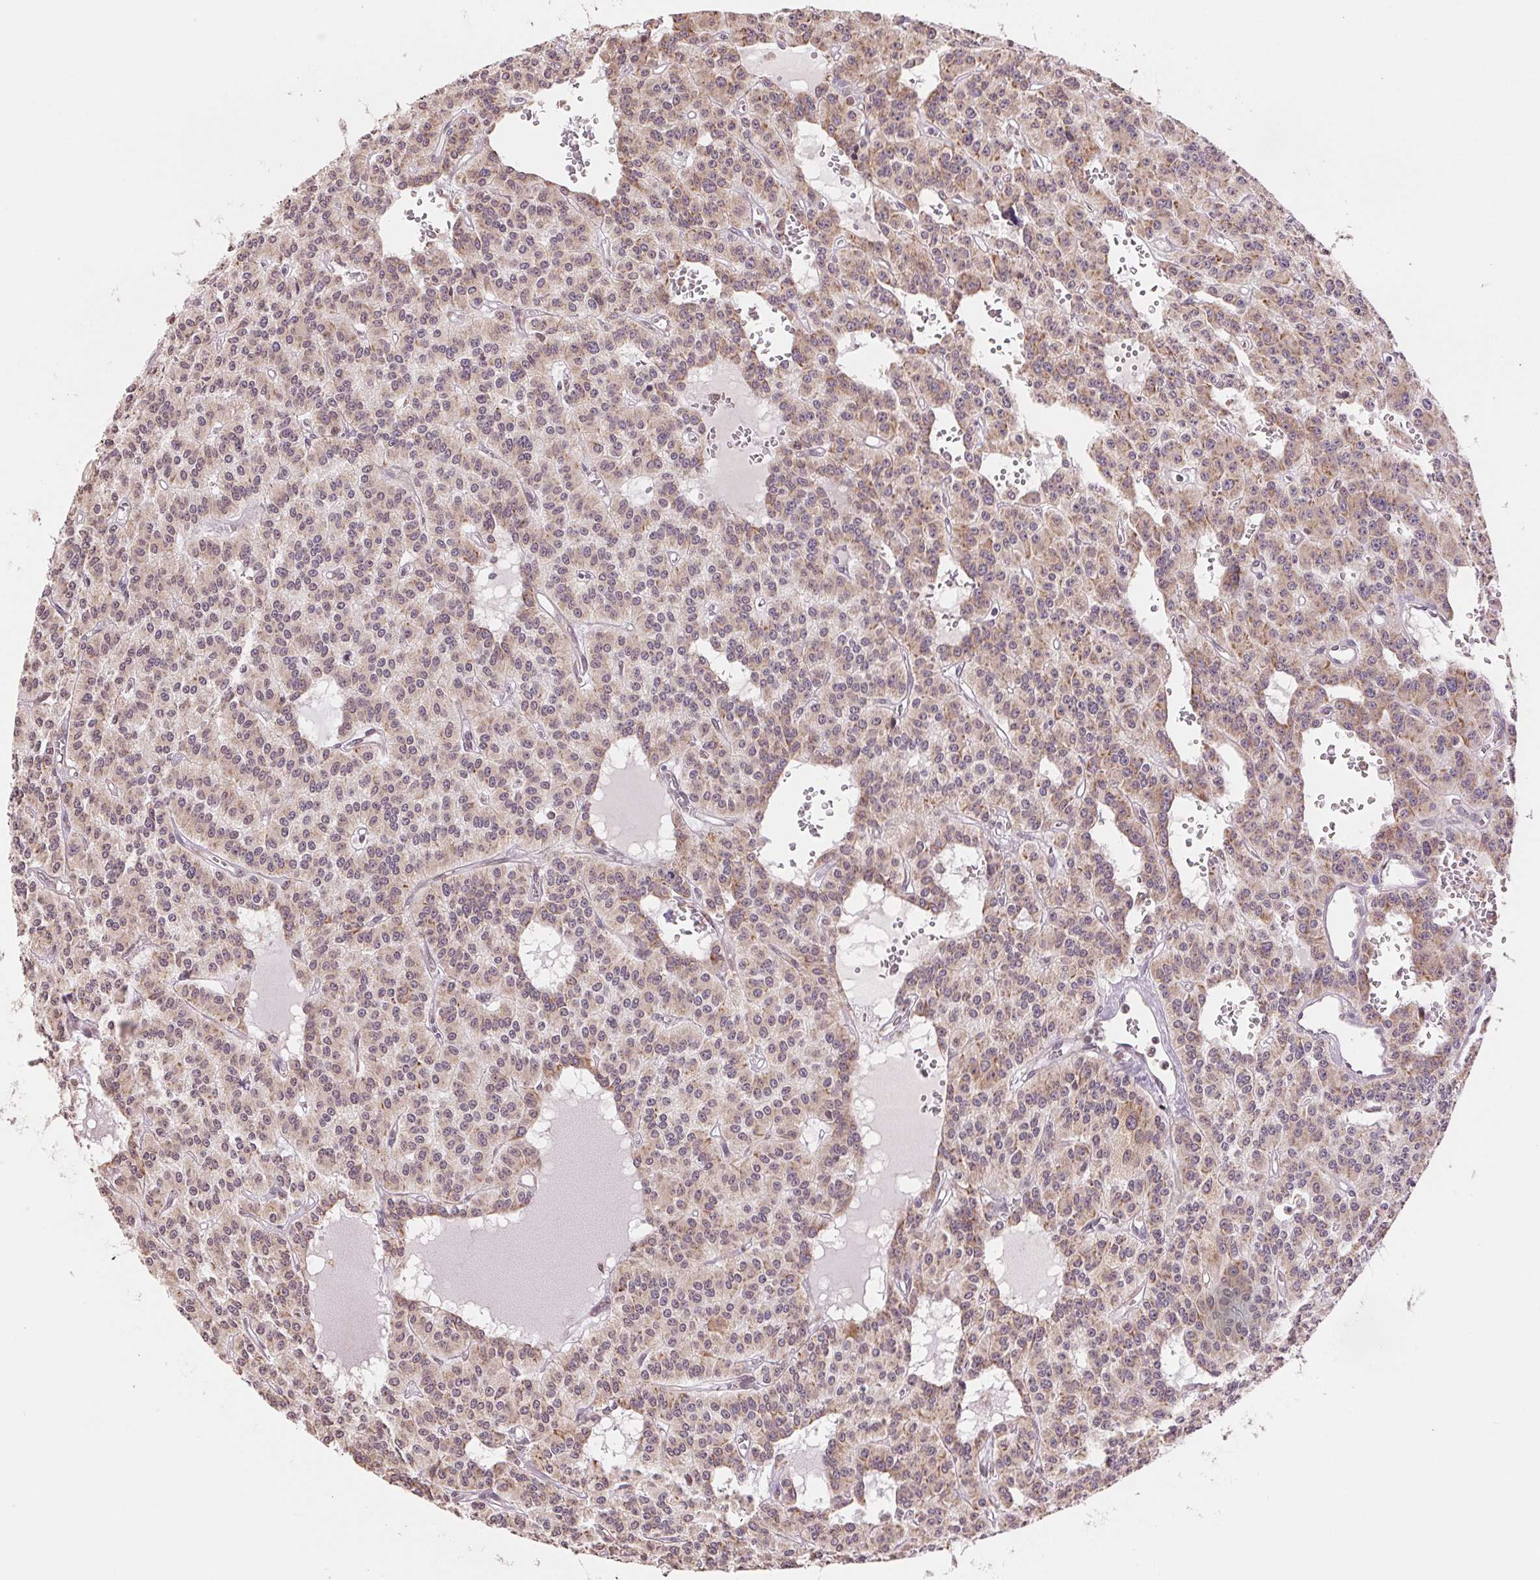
{"staining": {"intensity": "moderate", "quantity": "25%-75%", "location": "cytoplasmic/membranous"}, "tissue": "carcinoid", "cell_type": "Tumor cells", "image_type": "cancer", "snomed": [{"axis": "morphology", "description": "Carcinoid, malignant, NOS"}, {"axis": "topography", "description": "Lung"}], "caption": "Protein analysis of malignant carcinoid tissue exhibits moderate cytoplasmic/membranous positivity in about 25%-75% of tumor cells.", "gene": "RPN1", "patient": {"sex": "female", "age": 71}}